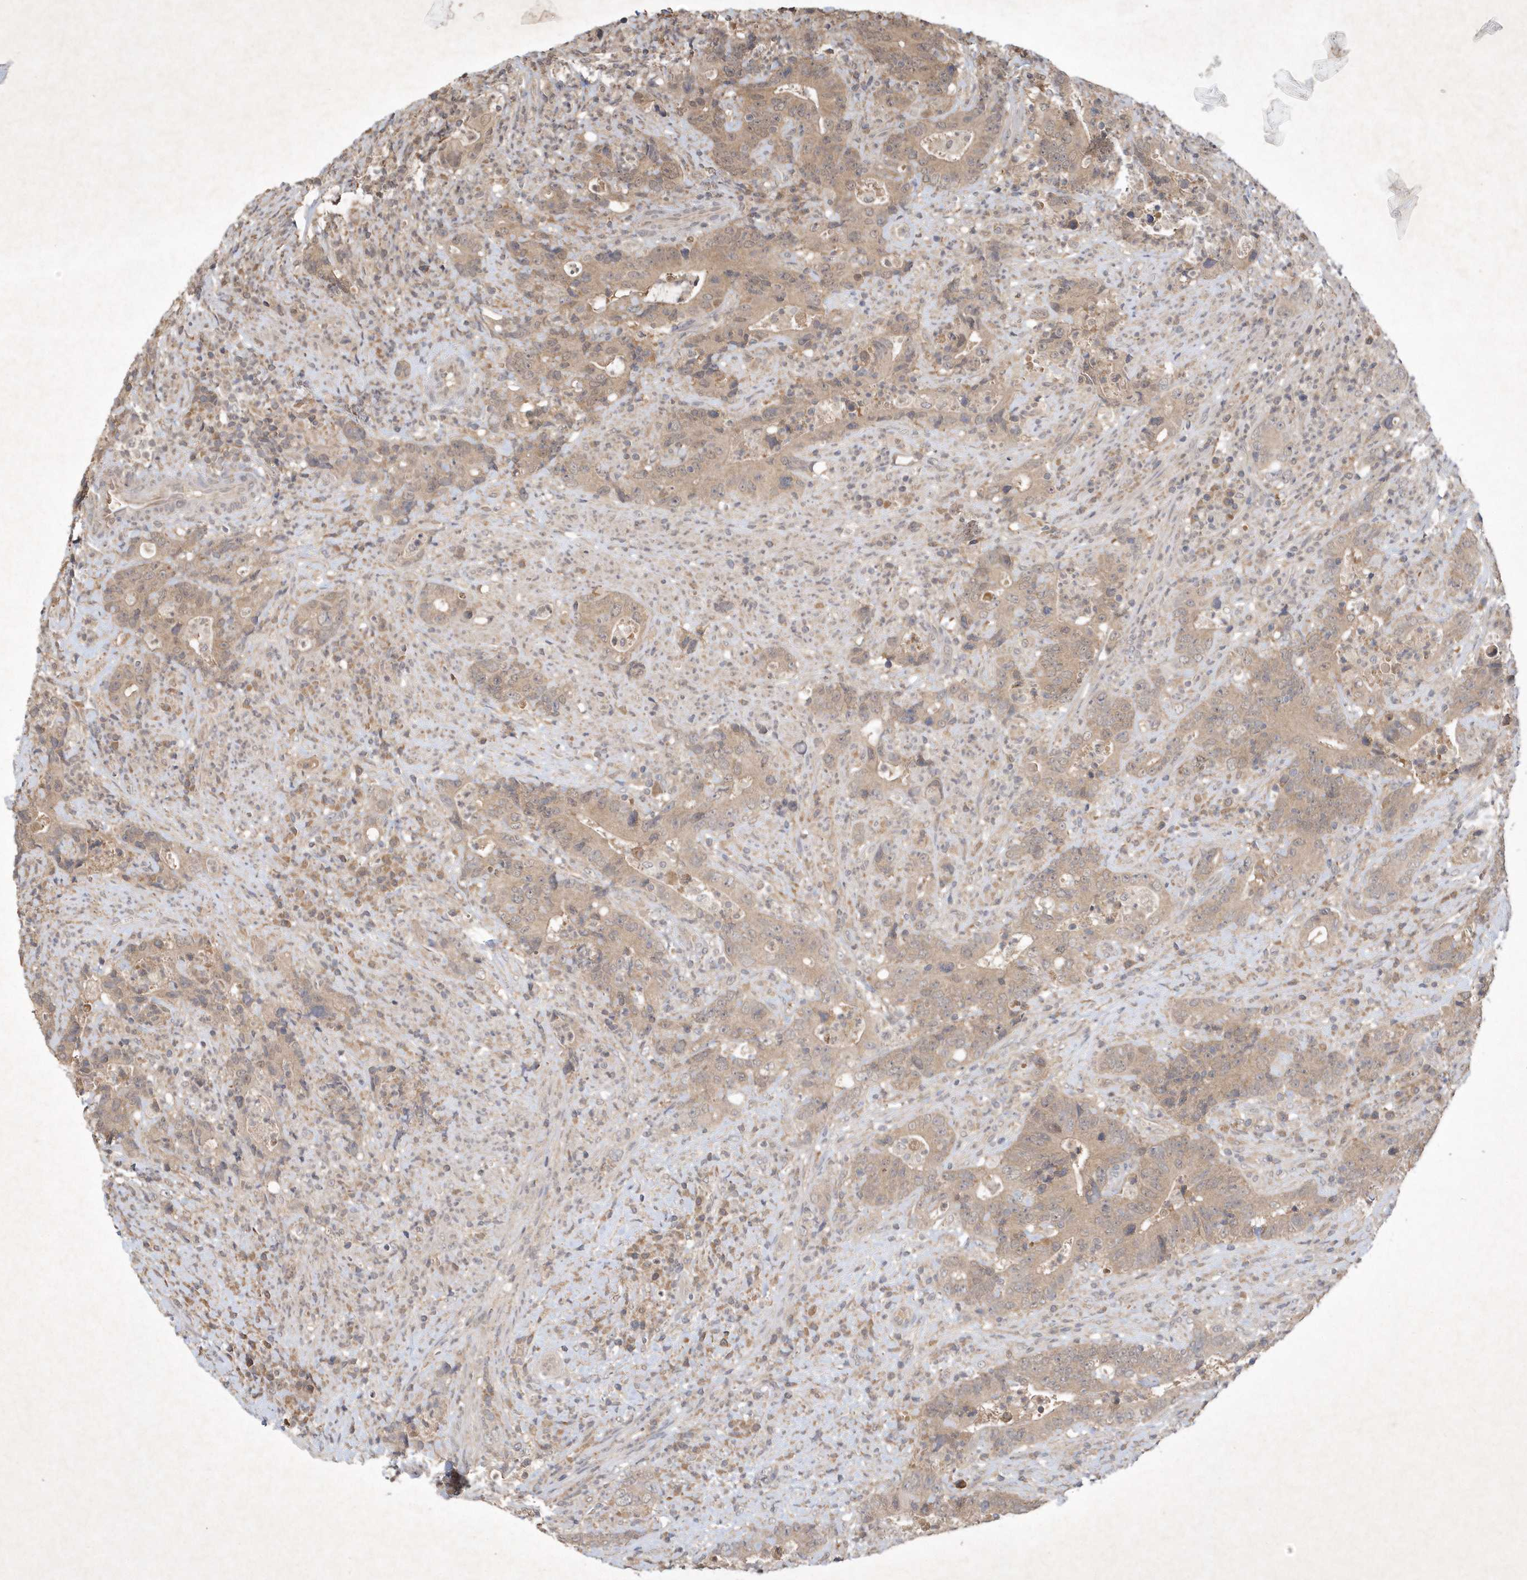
{"staining": {"intensity": "weak", "quantity": "25%-75%", "location": "cytoplasmic/membranous"}, "tissue": "colorectal cancer", "cell_type": "Tumor cells", "image_type": "cancer", "snomed": [{"axis": "morphology", "description": "Adenocarcinoma, NOS"}, {"axis": "topography", "description": "Colon"}], "caption": "IHC (DAB) staining of human colorectal cancer demonstrates weak cytoplasmic/membranous protein staining in about 25%-75% of tumor cells.", "gene": "AKR7A2", "patient": {"sex": "female", "age": 75}}